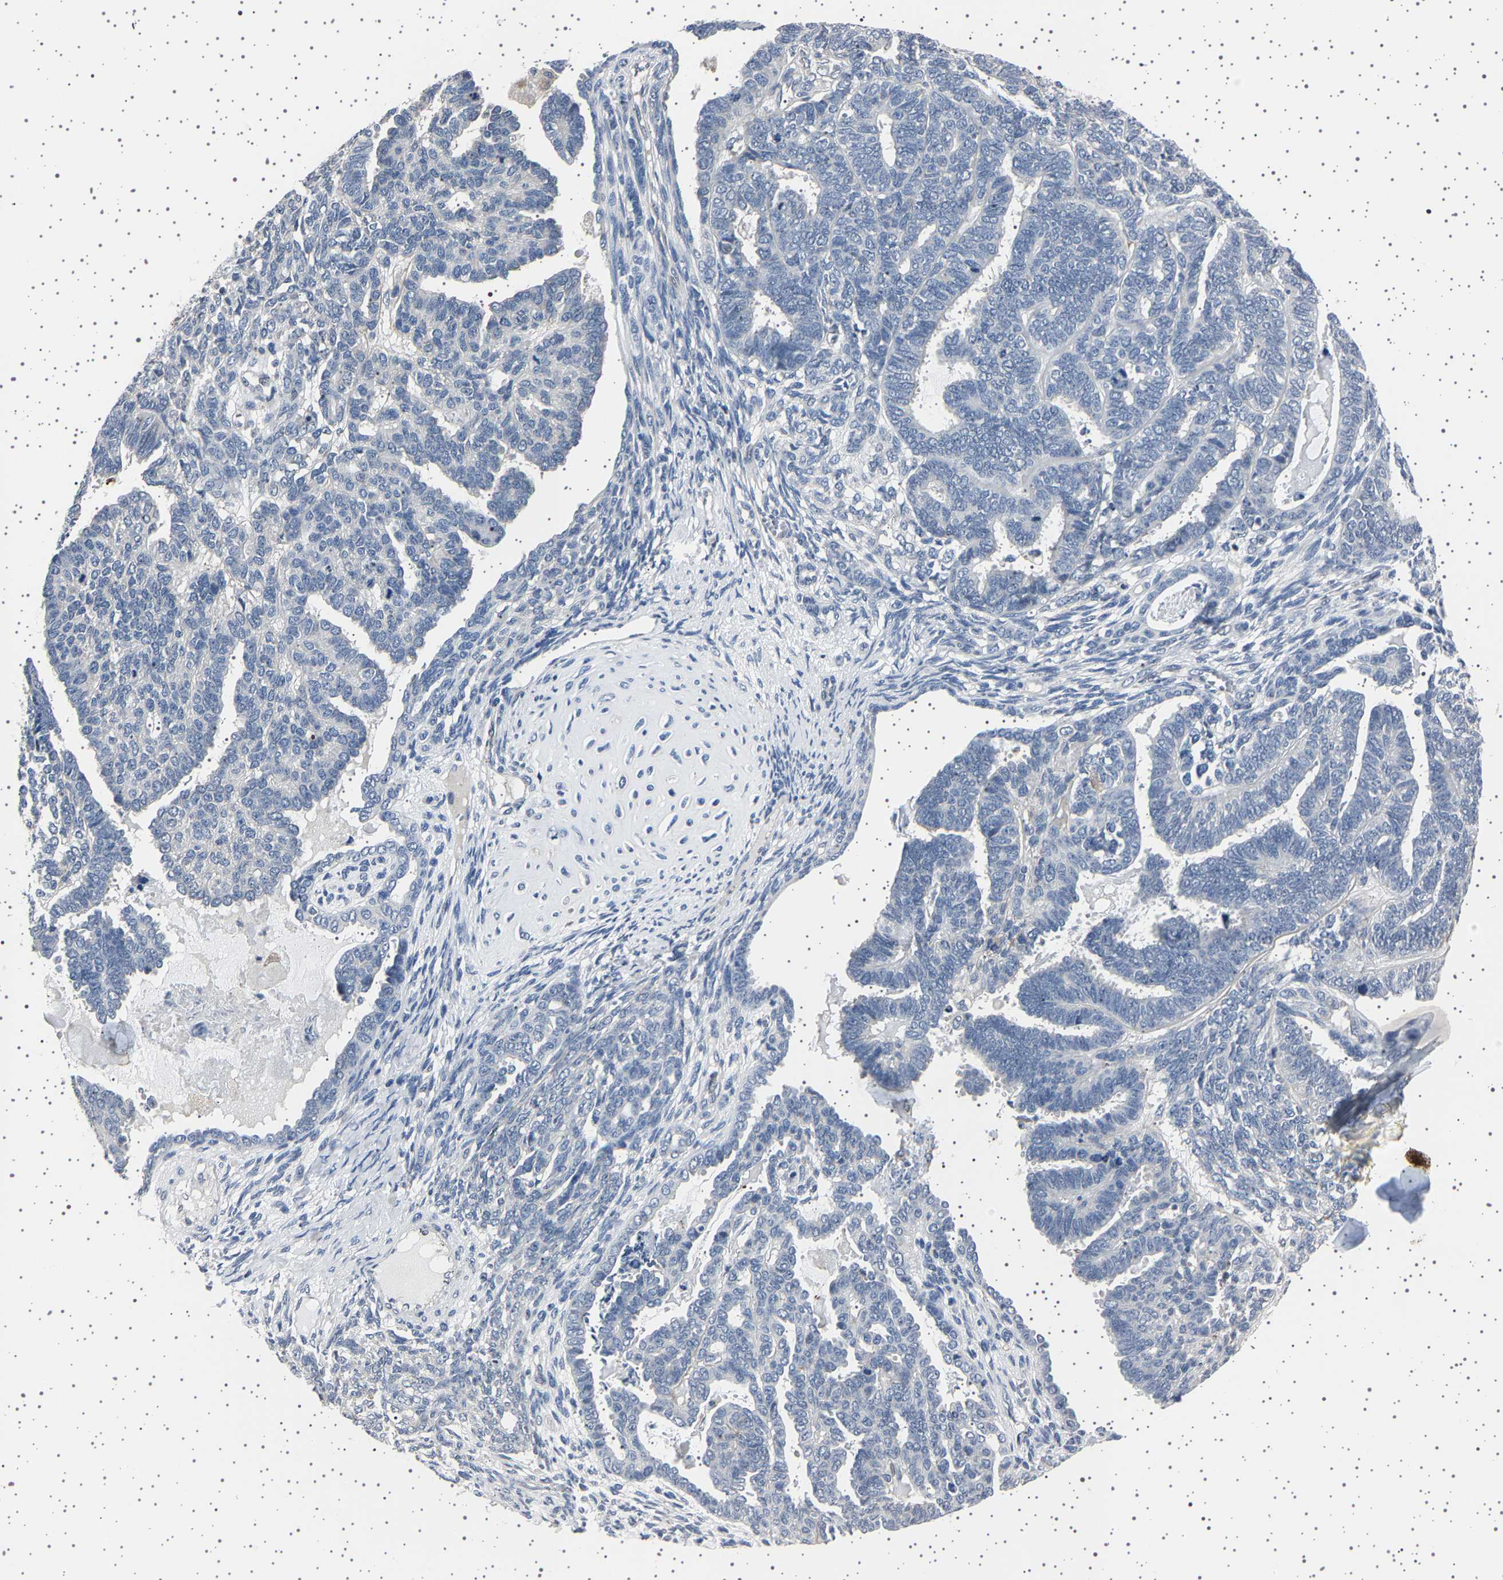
{"staining": {"intensity": "negative", "quantity": "none", "location": "none"}, "tissue": "endometrial cancer", "cell_type": "Tumor cells", "image_type": "cancer", "snomed": [{"axis": "morphology", "description": "Neoplasm, malignant, NOS"}, {"axis": "topography", "description": "Endometrium"}], "caption": "Immunohistochemical staining of endometrial cancer (neoplasm (malignant)) shows no significant expression in tumor cells.", "gene": "IL10RB", "patient": {"sex": "female", "age": 74}}